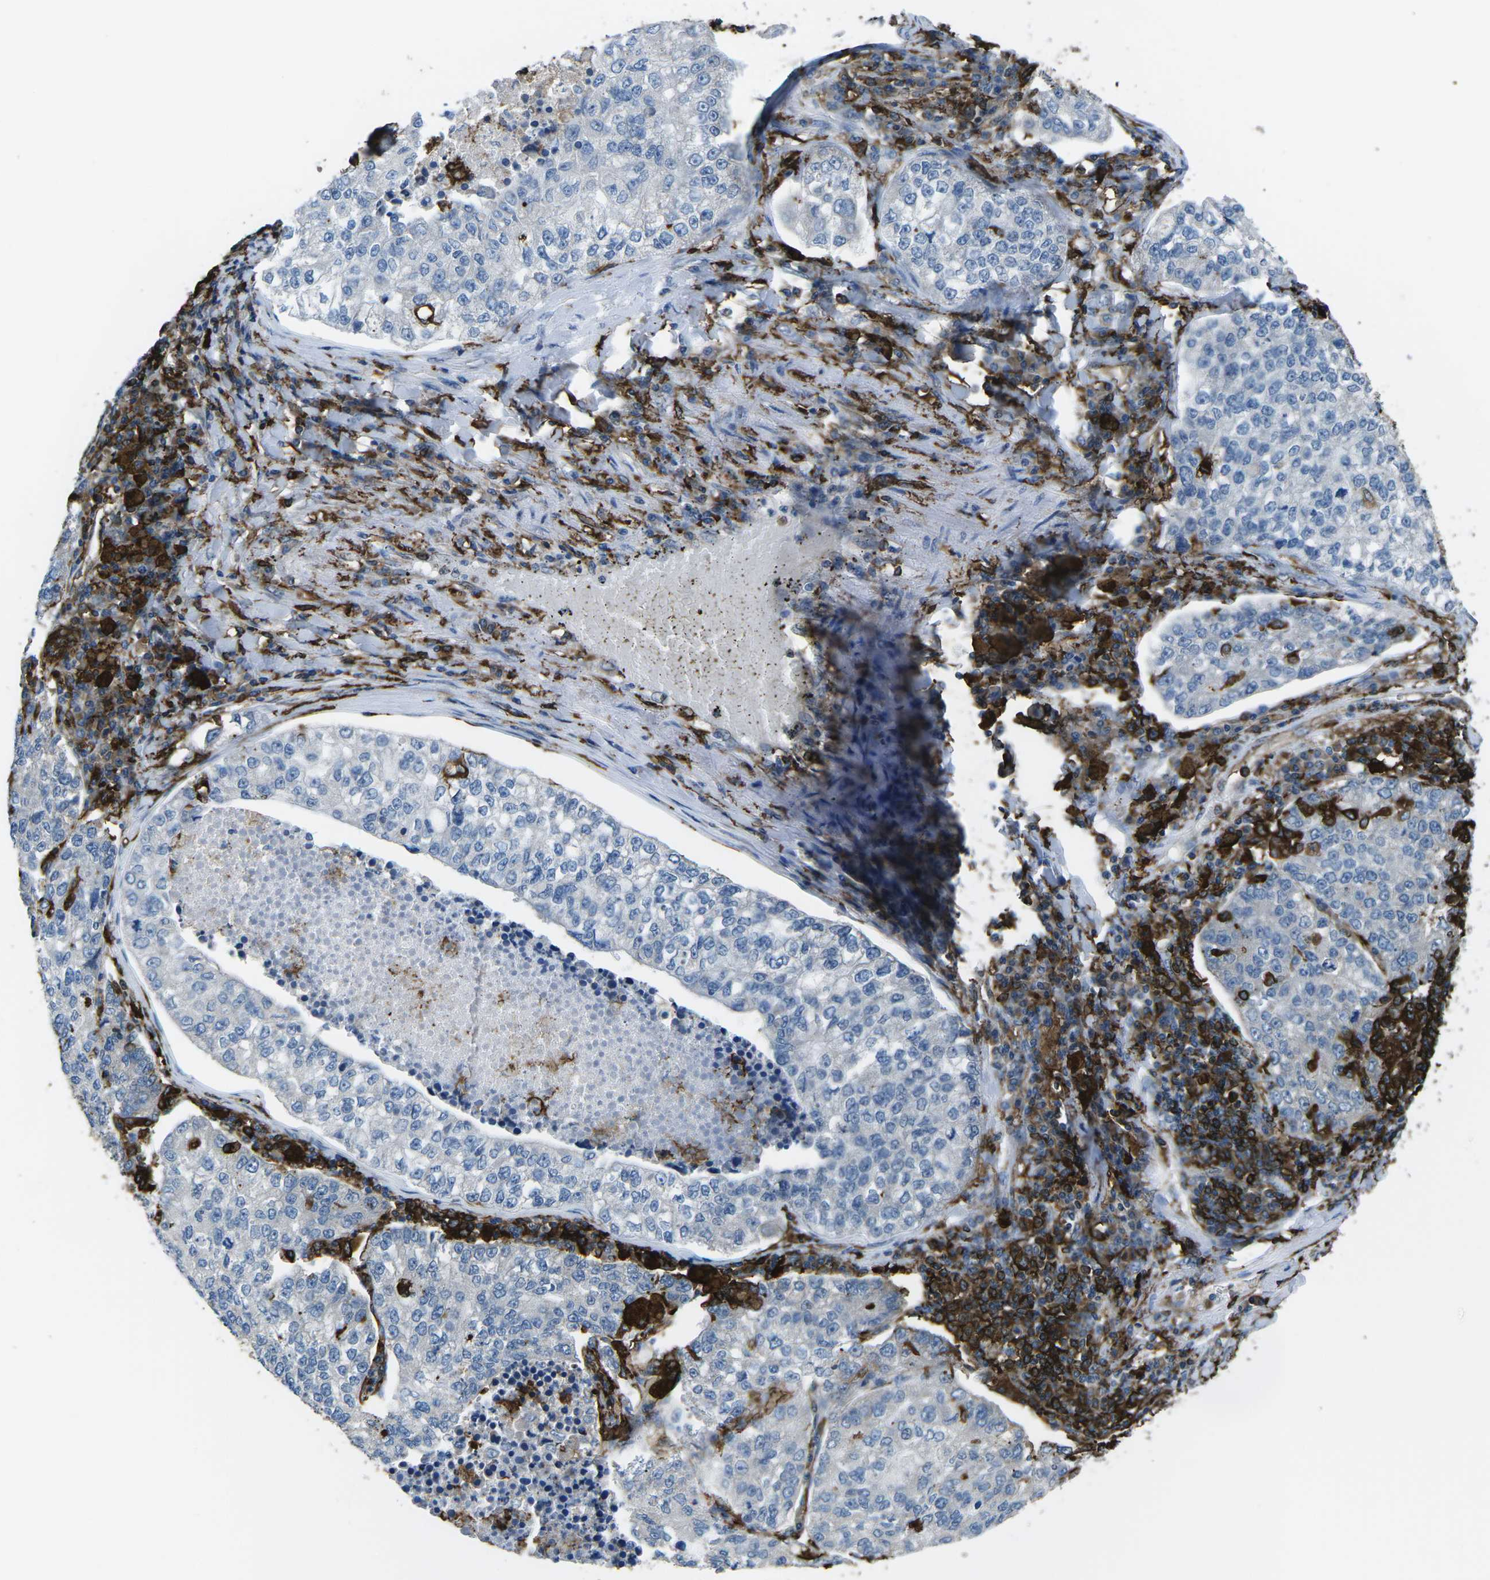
{"staining": {"intensity": "negative", "quantity": "none", "location": "none"}, "tissue": "lung cancer", "cell_type": "Tumor cells", "image_type": "cancer", "snomed": [{"axis": "morphology", "description": "Adenocarcinoma, NOS"}, {"axis": "topography", "description": "Lung"}], "caption": "An image of human lung cancer (adenocarcinoma) is negative for staining in tumor cells.", "gene": "PTPN1", "patient": {"sex": "male", "age": 49}}